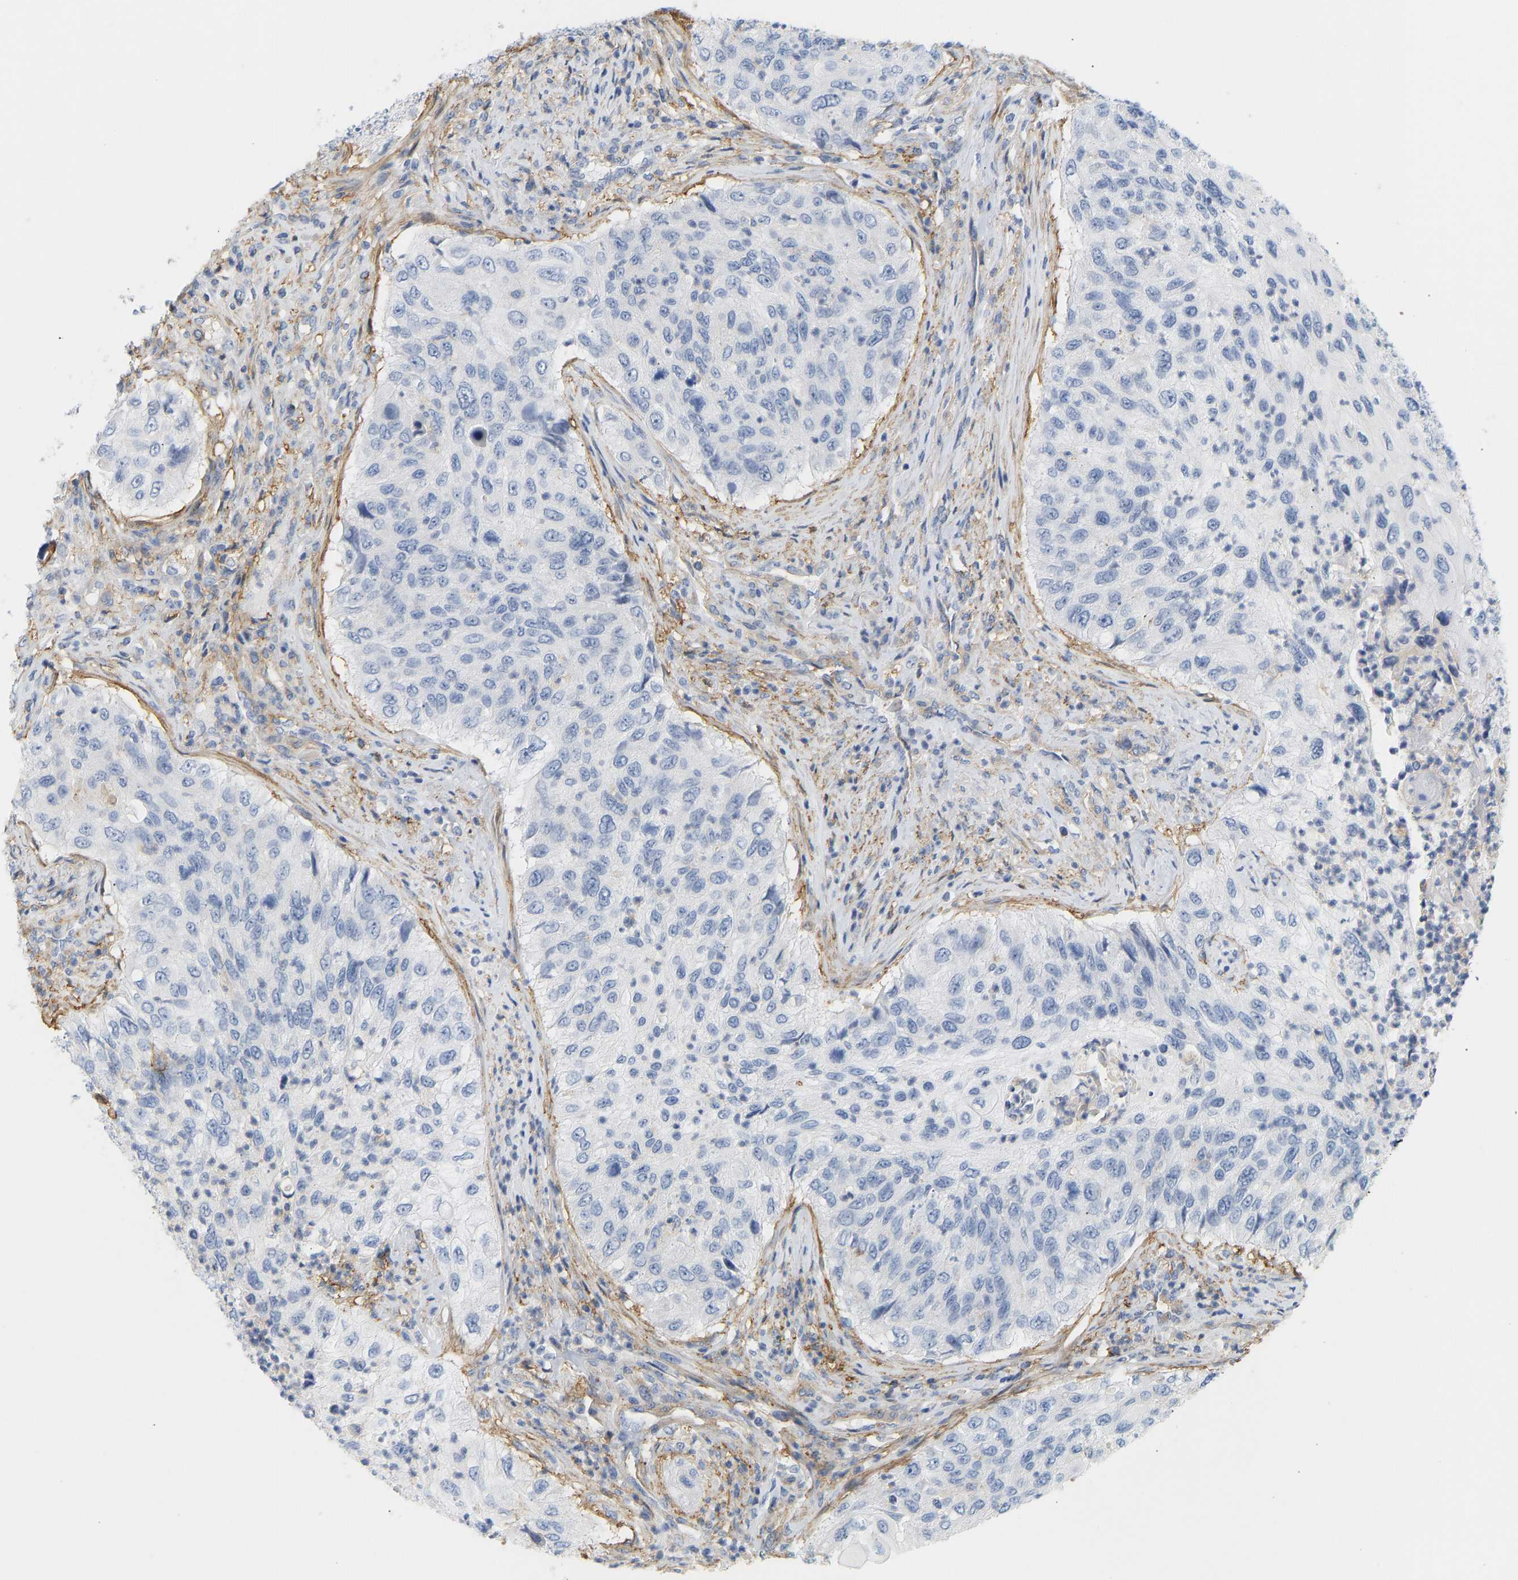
{"staining": {"intensity": "negative", "quantity": "none", "location": "none"}, "tissue": "urothelial cancer", "cell_type": "Tumor cells", "image_type": "cancer", "snomed": [{"axis": "morphology", "description": "Urothelial carcinoma, High grade"}, {"axis": "topography", "description": "Urinary bladder"}], "caption": "A histopathology image of human urothelial cancer is negative for staining in tumor cells.", "gene": "BVES", "patient": {"sex": "female", "age": 60}}